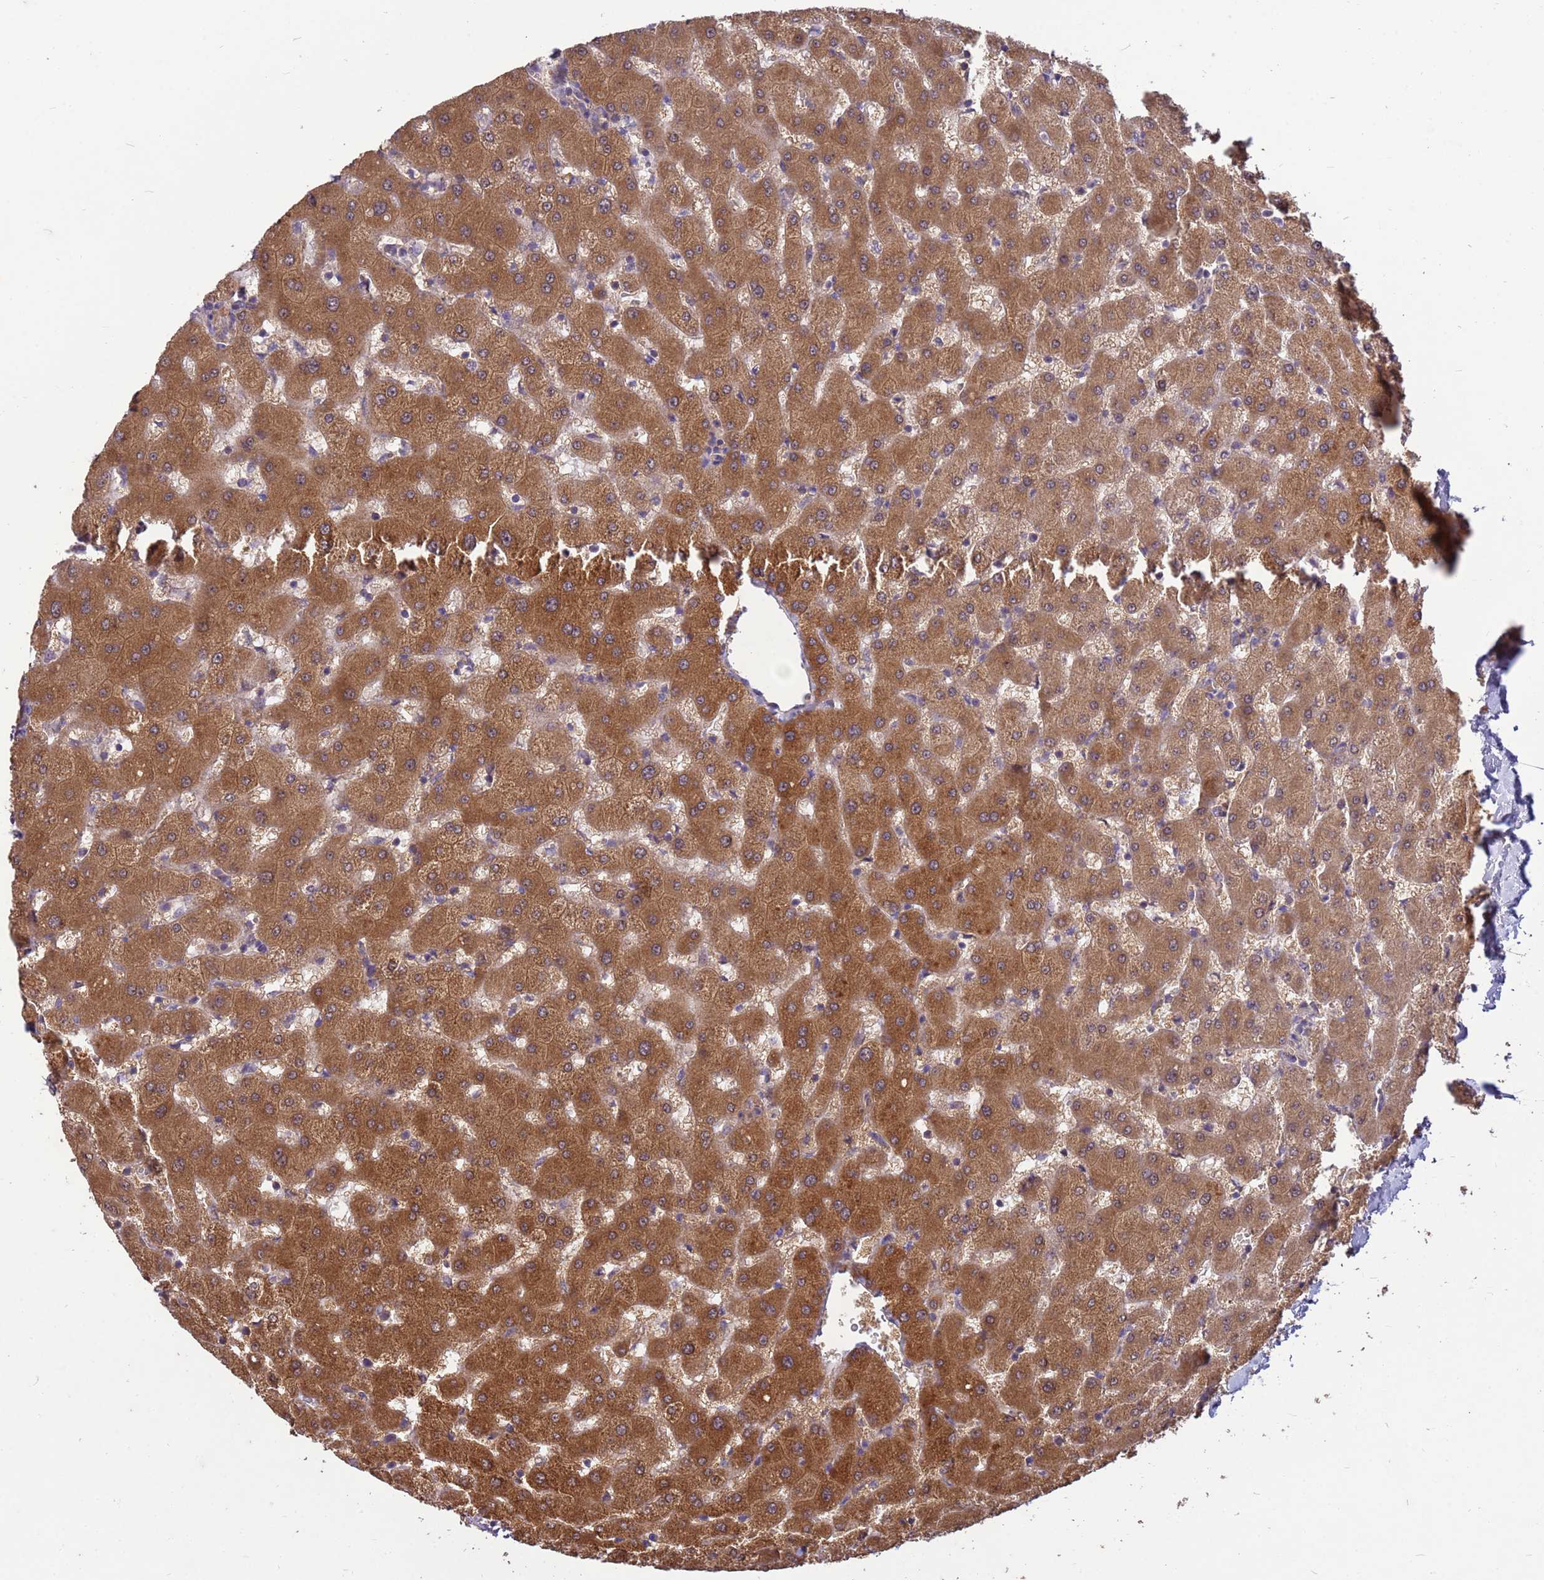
{"staining": {"intensity": "negative", "quantity": "none", "location": "none"}, "tissue": "liver", "cell_type": "Cholangiocytes", "image_type": "normal", "snomed": [{"axis": "morphology", "description": "Normal tissue, NOS"}, {"axis": "topography", "description": "Liver"}], "caption": "Unremarkable liver was stained to show a protein in brown. There is no significant positivity in cholangiocytes. The staining was performed using DAB to visualize the protein expression in brown, while the nuclei were stained in blue with hematoxylin (Magnification: 20x).", "gene": "PPP2CA", "patient": {"sex": "female", "age": 63}}